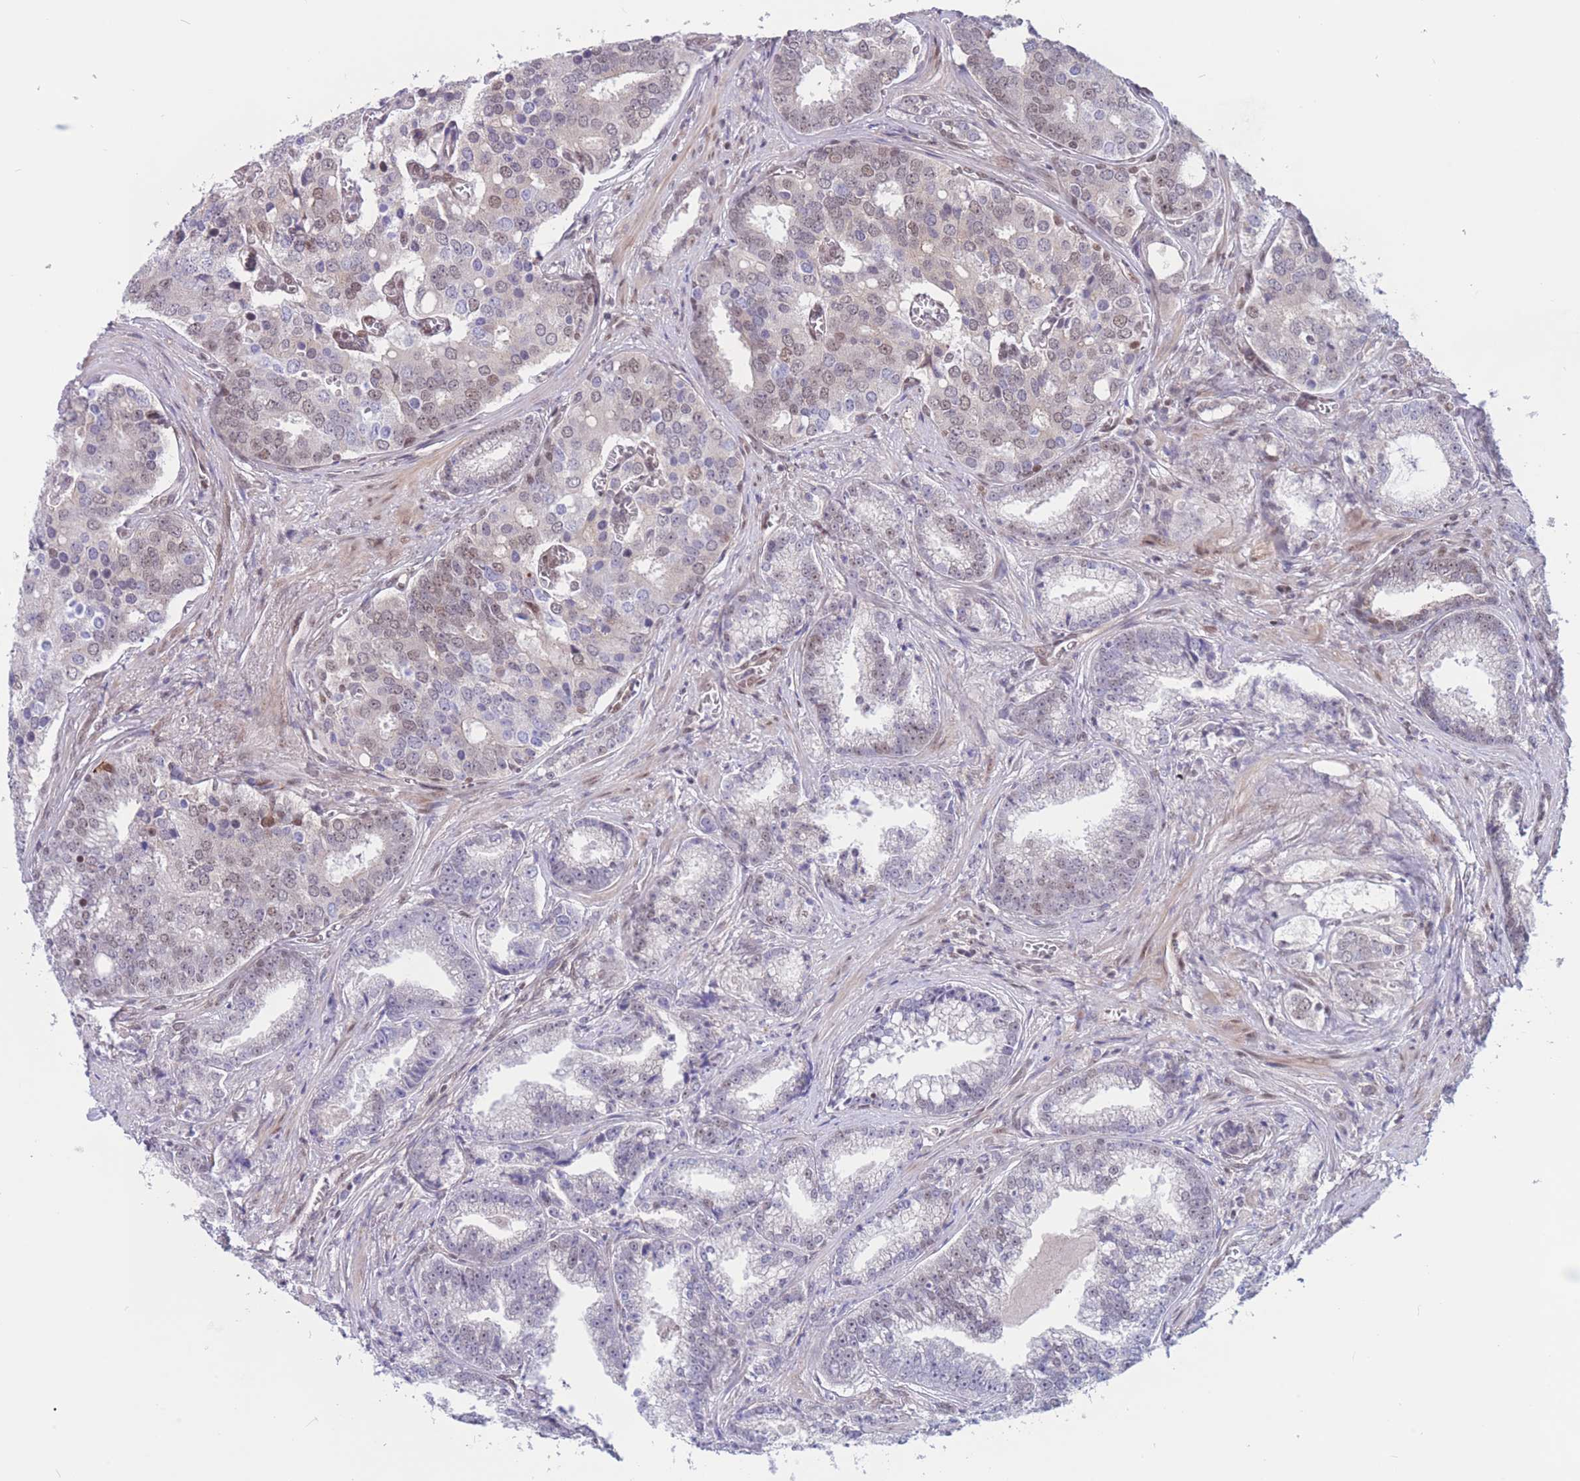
{"staining": {"intensity": "weak", "quantity": "25%-75%", "location": "nuclear"}, "tissue": "prostate cancer", "cell_type": "Tumor cells", "image_type": "cancer", "snomed": [{"axis": "morphology", "description": "Adenocarcinoma, High grade"}, {"axis": "topography", "description": "Prostate"}], "caption": "An image showing weak nuclear expression in approximately 25%-75% of tumor cells in prostate high-grade adenocarcinoma, as visualized by brown immunohistochemical staining.", "gene": "BCL9L", "patient": {"sex": "male", "age": 67}}